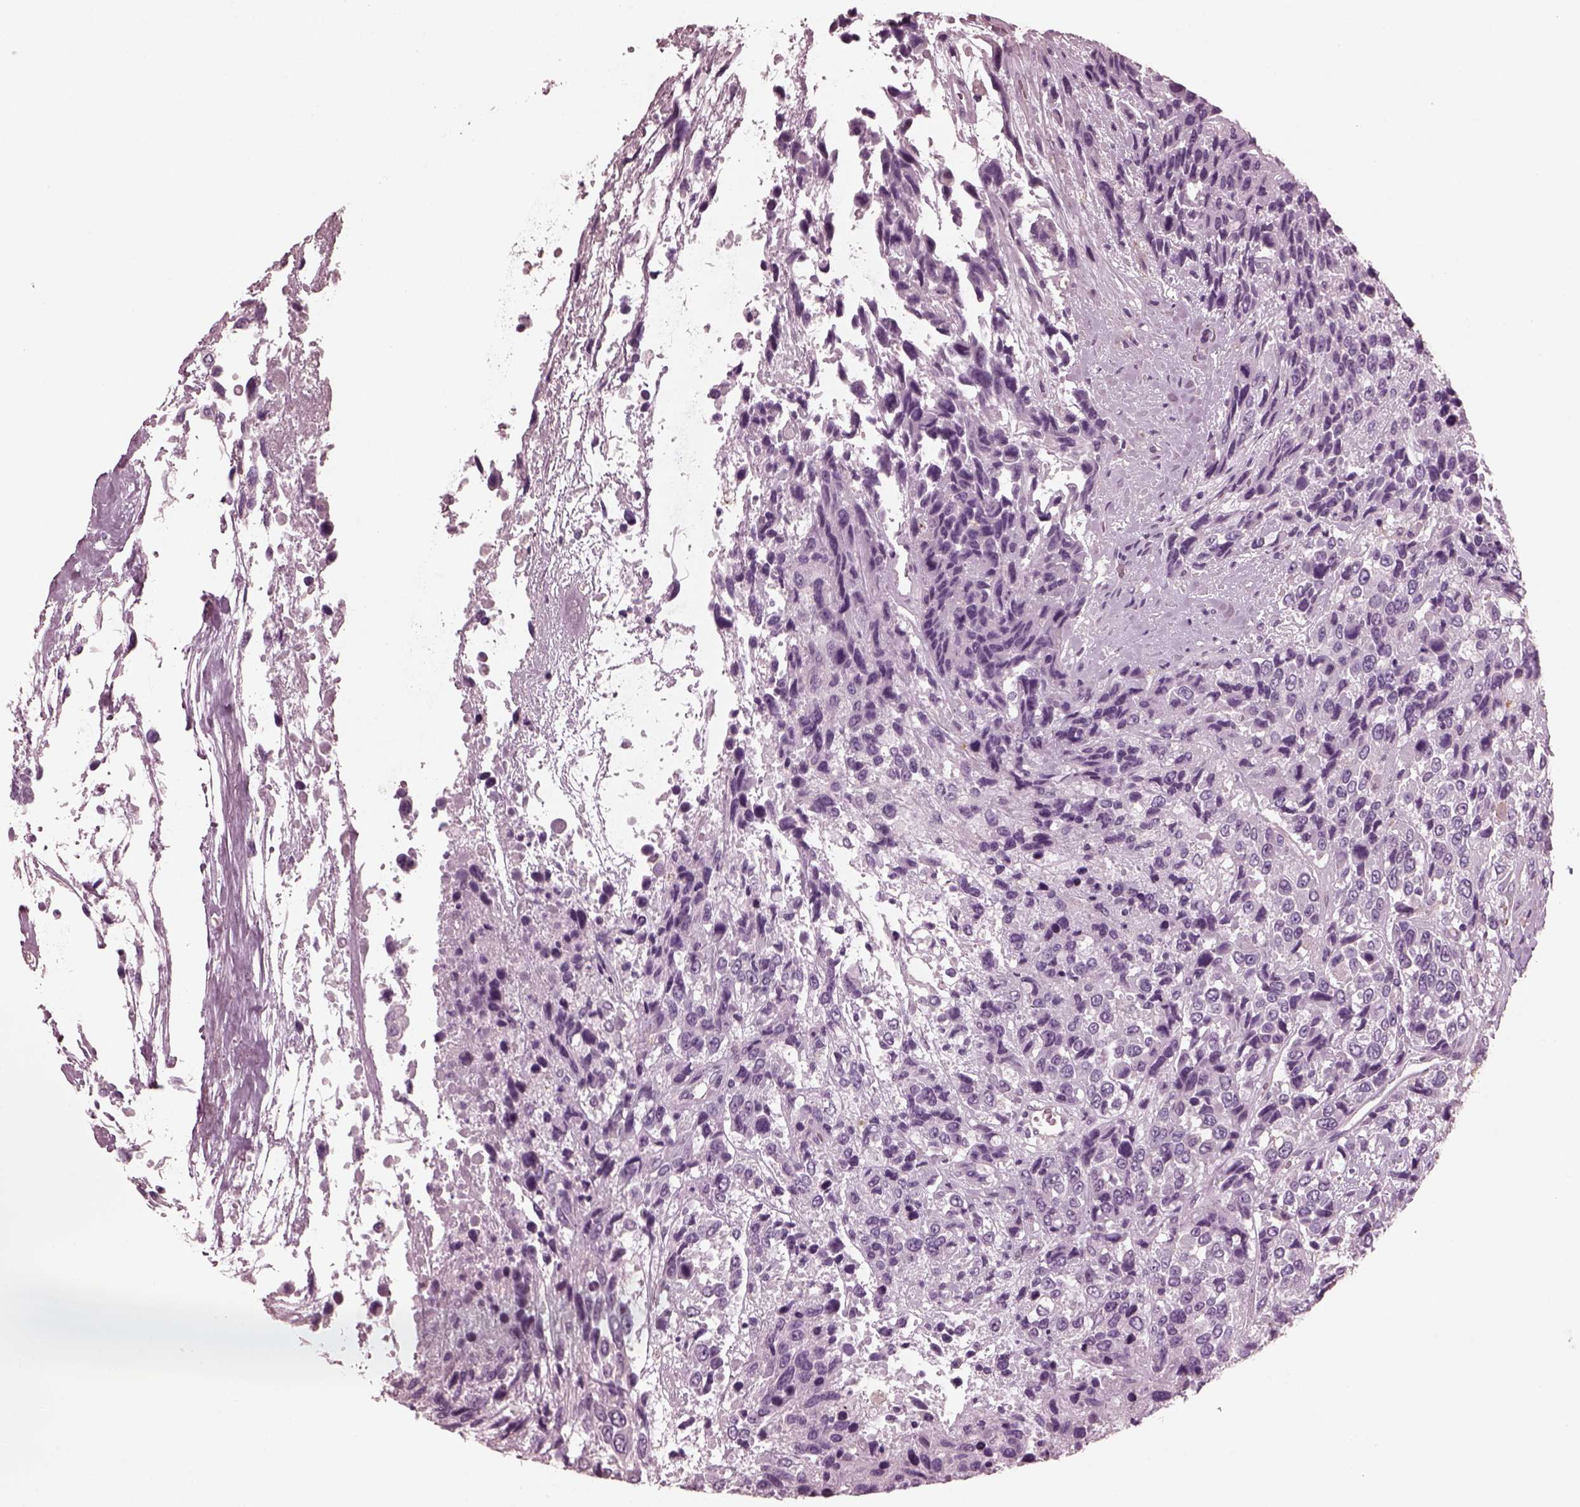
{"staining": {"intensity": "negative", "quantity": "none", "location": "none"}, "tissue": "urothelial cancer", "cell_type": "Tumor cells", "image_type": "cancer", "snomed": [{"axis": "morphology", "description": "Urothelial carcinoma, High grade"}, {"axis": "topography", "description": "Urinary bladder"}], "caption": "A high-resolution histopathology image shows IHC staining of high-grade urothelial carcinoma, which shows no significant staining in tumor cells. The staining is performed using DAB (3,3'-diaminobenzidine) brown chromogen with nuclei counter-stained in using hematoxylin.", "gene": "CGA", "patient": {"sex": "female", "age": 70}}